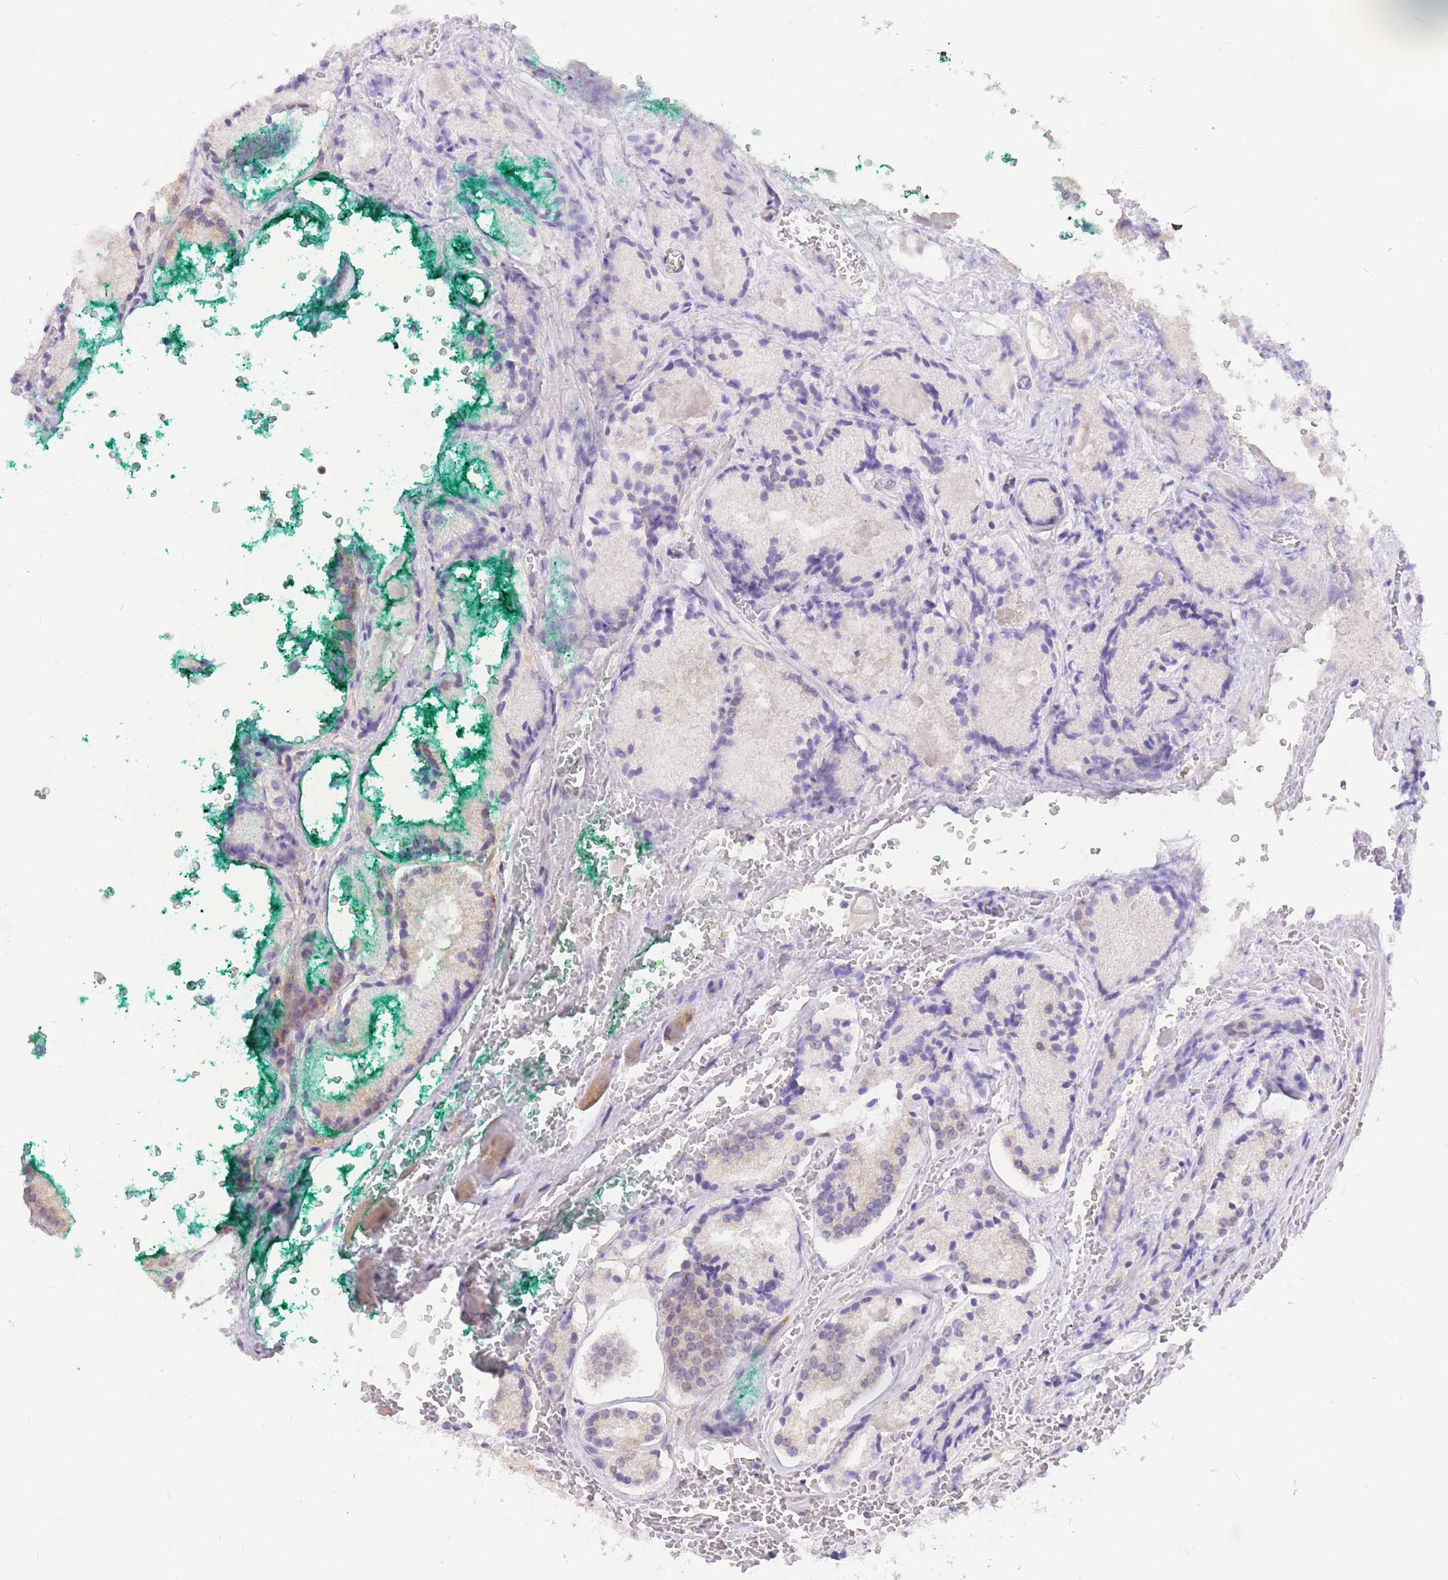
{"staining": {"intensity": "negative", "quantity": "none", "location": "none"}, "tissue": "prostate cancer", "cell_type": "Tumor cells", "image_type": "cancer", "snomed": [{"axis": "morphology", "description": "Adenocarcinoma, High grade"}, {"axis": "topography", "description": "Prostate"}], "caption": "The micrograph shows no staining of tumor cells in prostate cancer. The staining was performed using DAB (3,3'-diaminobenzidine) to visualize the protein expression in brown, while the nuclei were stained in blue with hematoxylin (Magnification: 20x).", "gene": "S100PBP", "patient": {"sex": "male", "age": 67}}